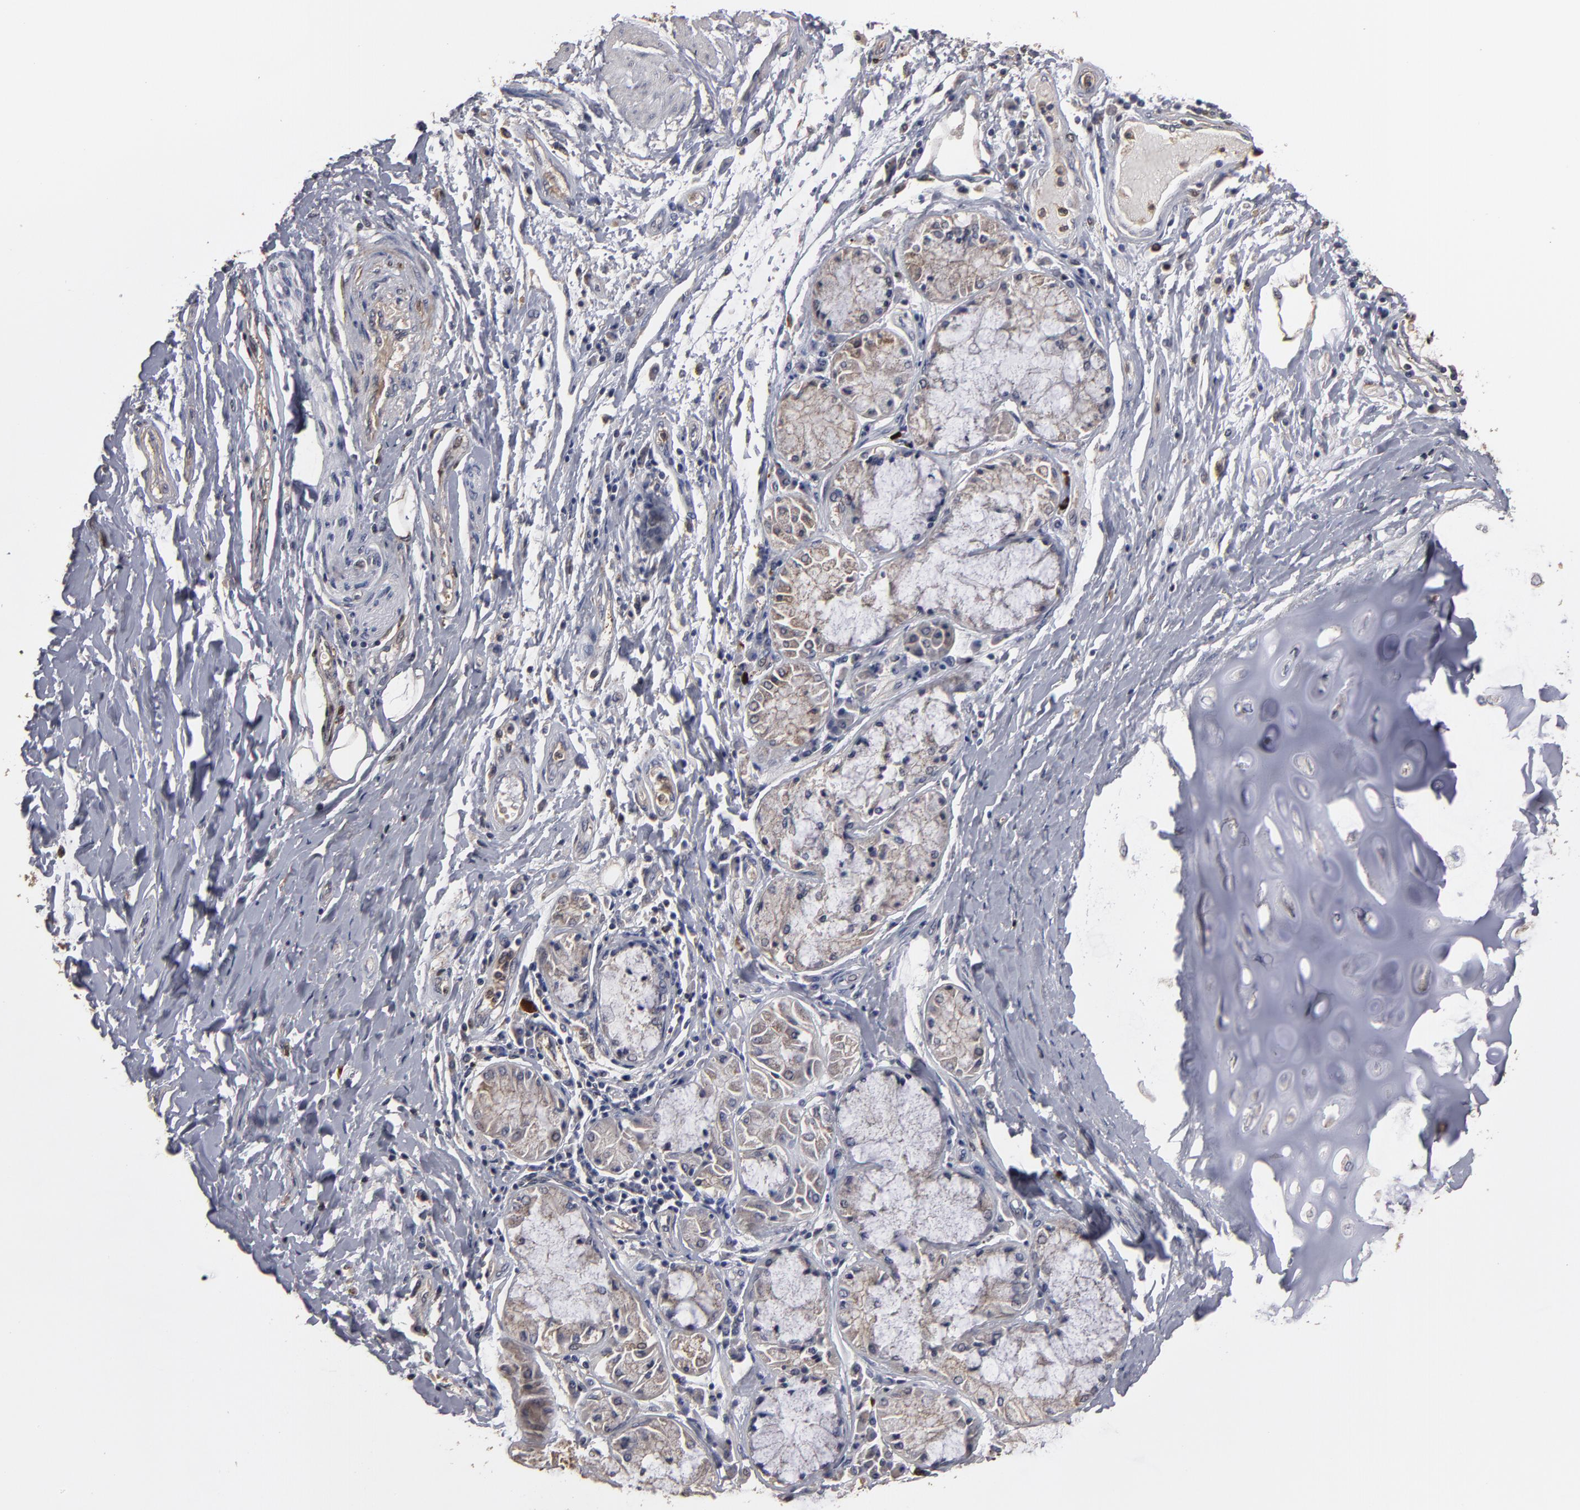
{"staining": {"intensity": "moderate", "quantity": ">75%", "location": "cytoplasmic/membranous"}, "tissue": "bronchus", "cell_type": "Respiratory epithelial cells", "image_type": "normal", "snomed": [{"axis": "morphology", "description": "Normal tissue, NOS"}, {"axis": "topography", "description": "Cartilage tissue"}, {"axis": "topography", "description": "Bronchus"}, {"axis": "topography", "description": "Lung"}], "caption": "The immunohistochemical stain labels moderate cytoplasmic/membranous expression in respiratory epithelial cells of normal bronchus. The staining was performed using DAB (3,3'-diaminobenzidine) to visualize the protein expression in brown, while the nuclei were stained in blue with hematoxylin (Magnification: 20x).", "gene": "RO60", "patient": {"sex": "female", "age": 49}}